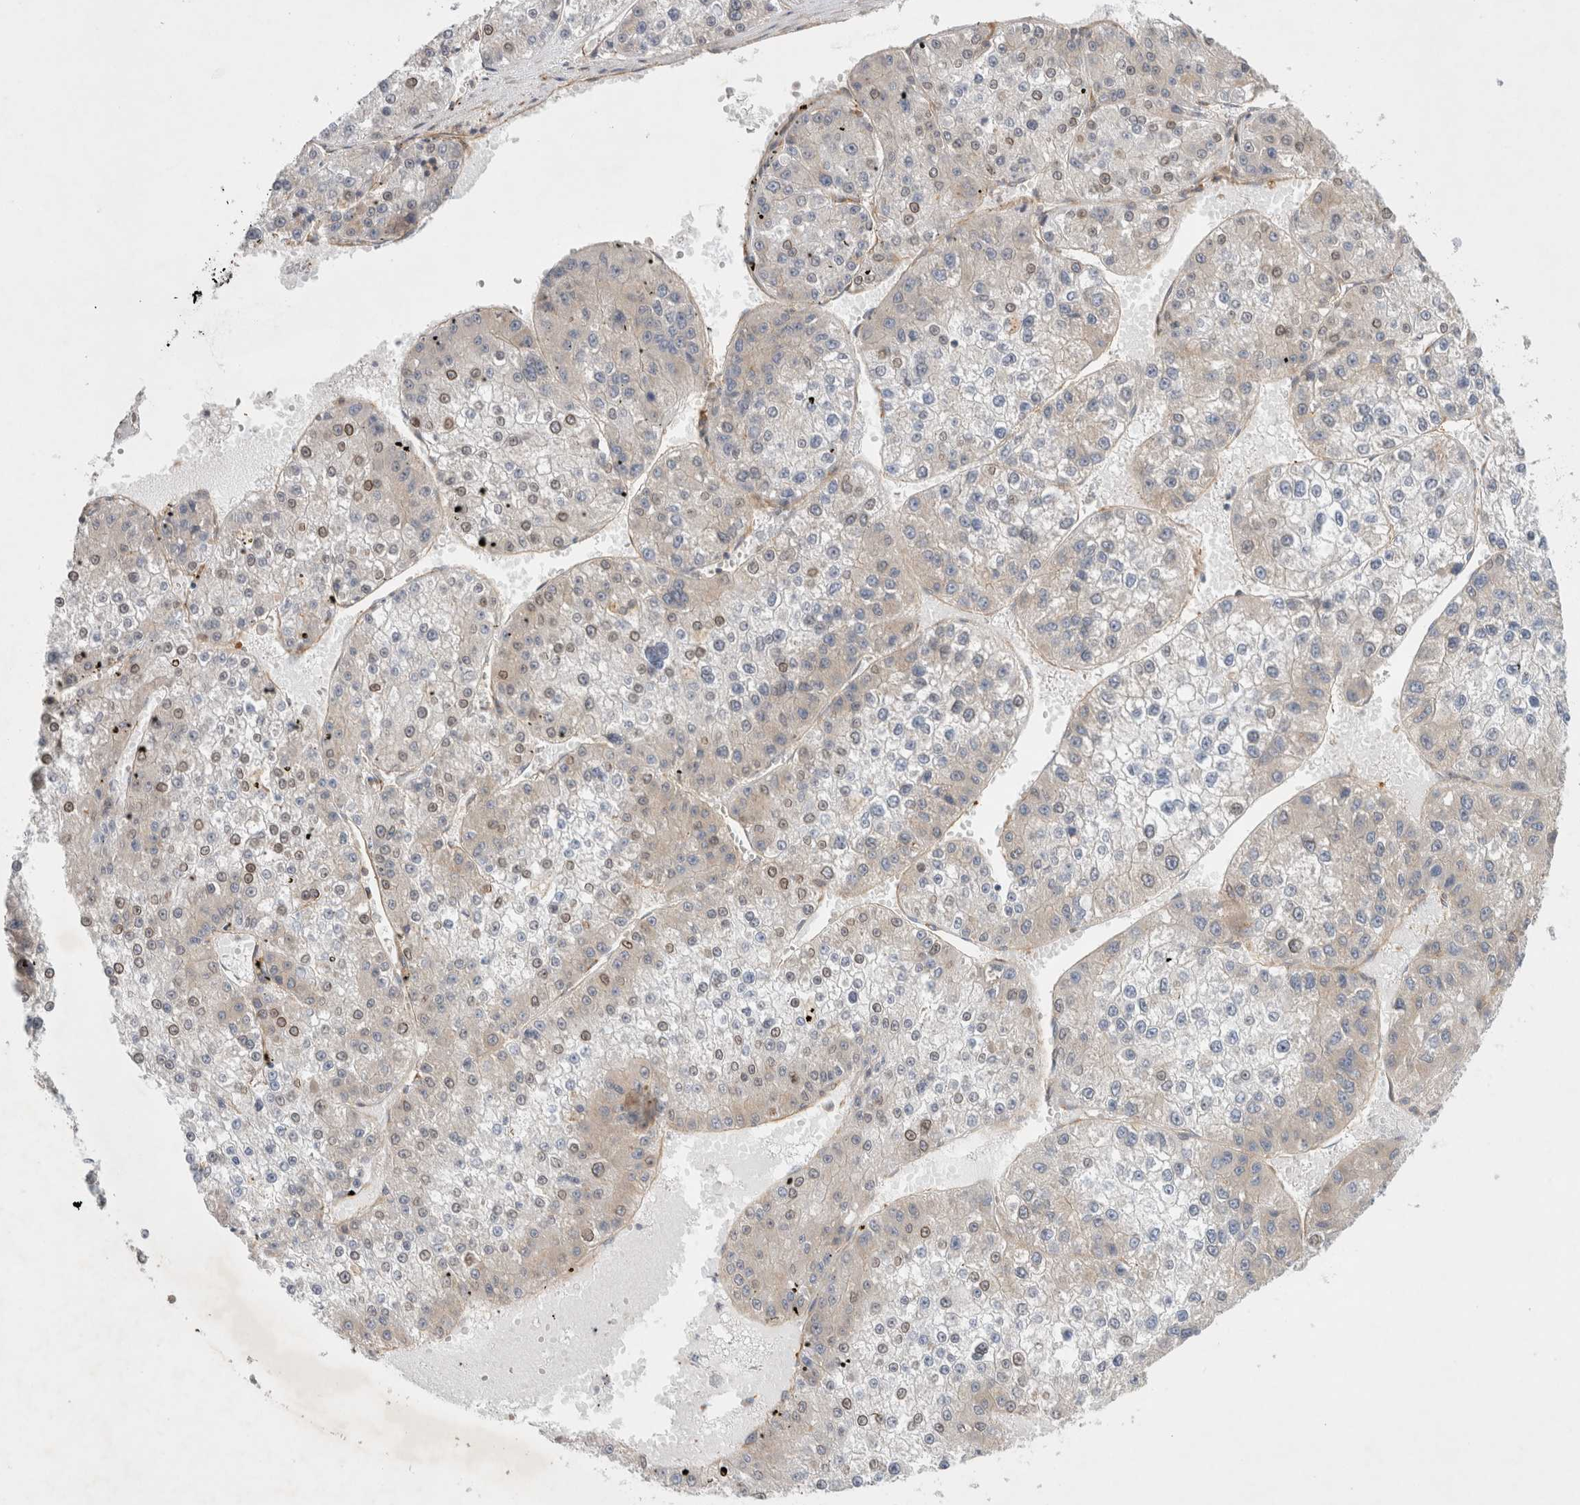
{"staining": {"intensity": "weak", "quantity": "<25%", "location": "nuclear"}, "tissue": "liver cancer", "cell_type": "Tumor cells", "image_type": "cancer", "snomed": [{"axis": "morphology", "description": "Carcinoma, Hepatocellular, NOS"}, {"axis": "topography", "description": "Liver"}], "caption": "Histopathology image shows no protein staining in tumor cells of hepatocellular carcinoma (liver) tissue. (Brightfield microscopy of DAB (3,3'-diaminobenzidine) IHC at high magnification).", "gene": "GPR150", "patient": {"sex": "female", "age": 73}}